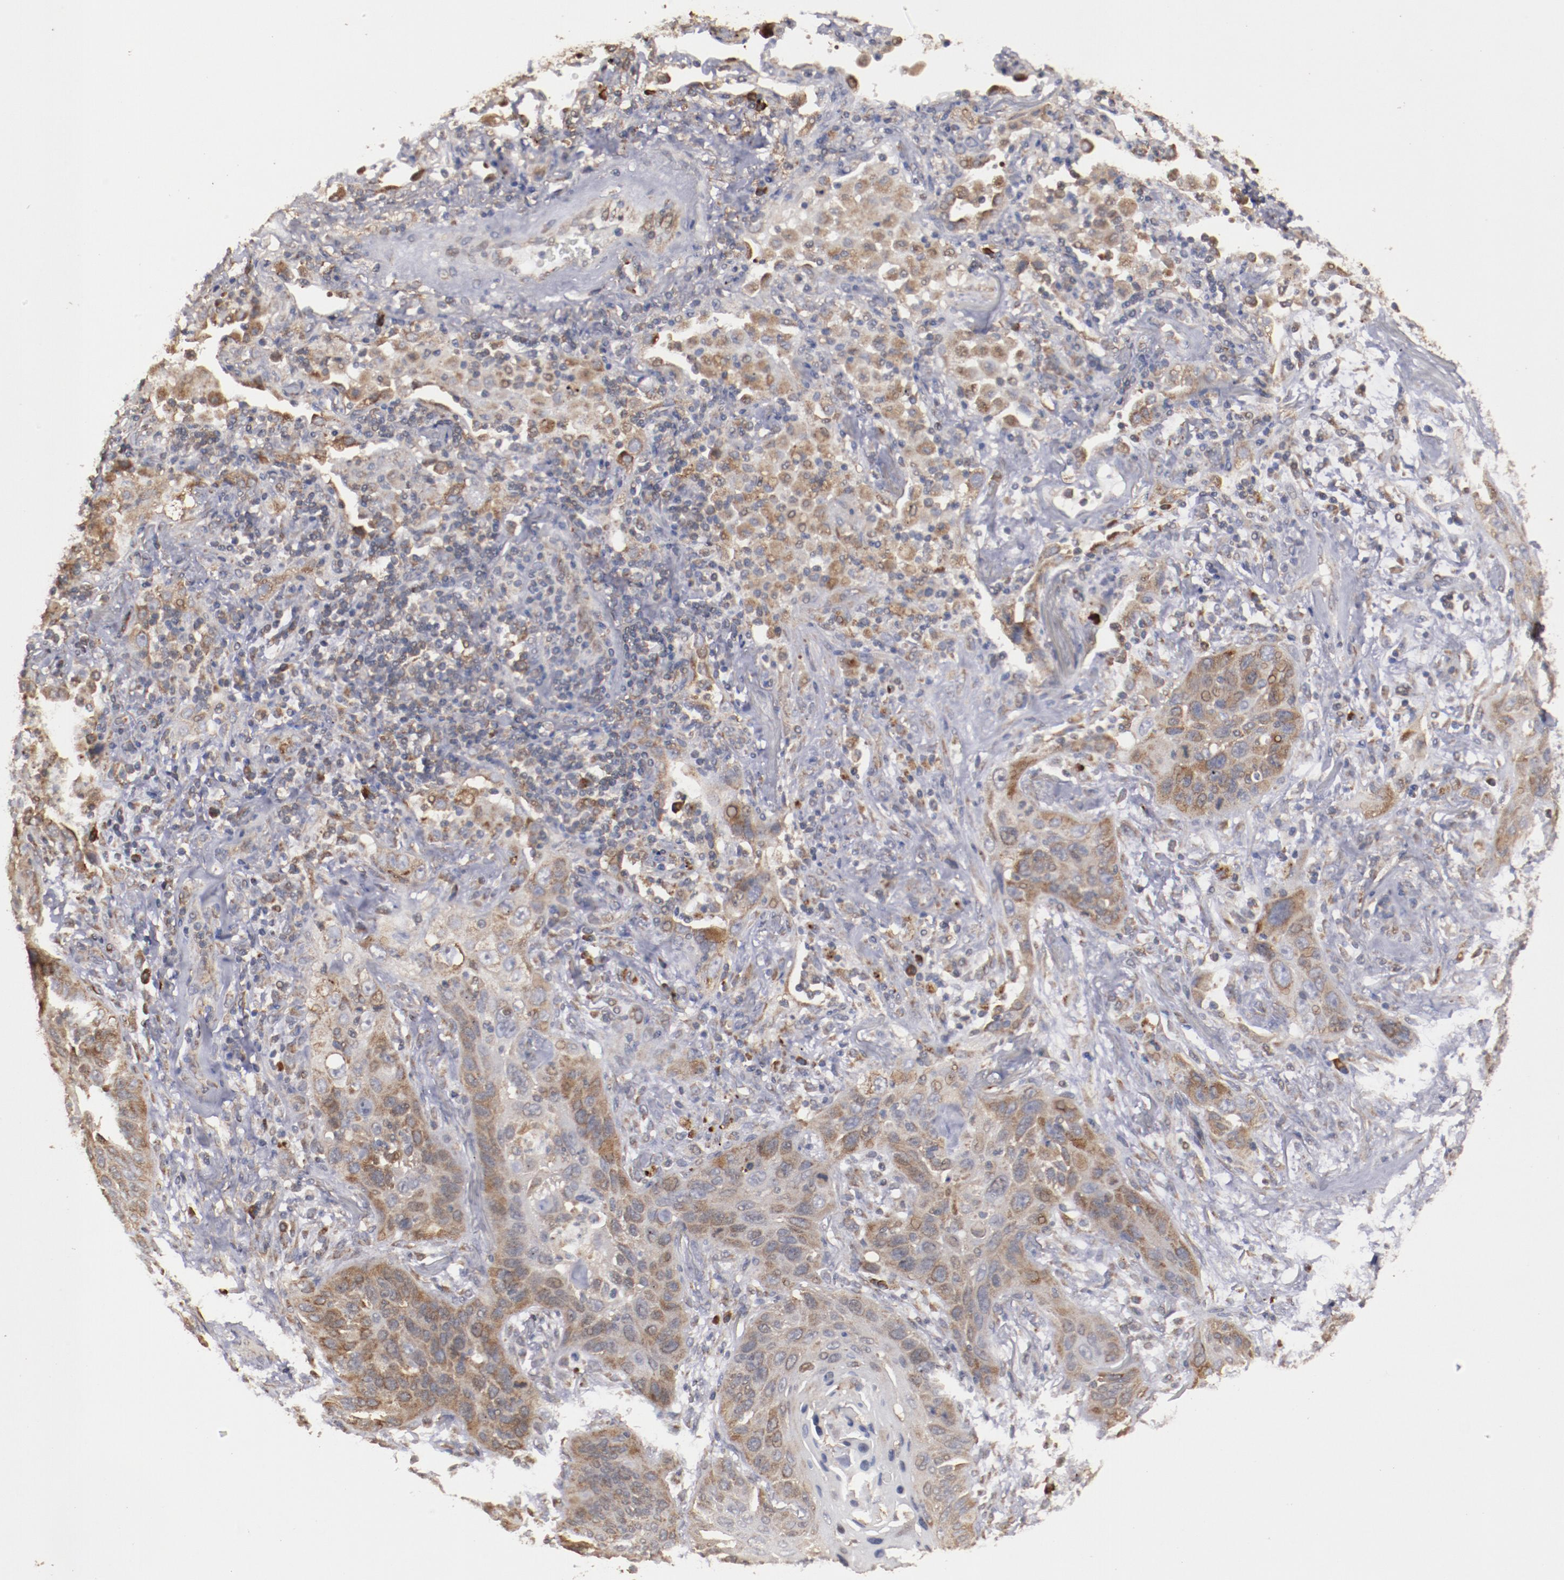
{"staining": {"intensity": "moderate", "quantity": "25%-75%", "location": "cytoplasmic/membranous"}, "tissue": "lung cancer", "cell_type": "Tumor cells", "image_type": "cancer", "snomed": [{"axis": "morphology", "description": "Squamous cell carcinoma, NOS"}, {"axis": "topography", "description": "Lung"}], "caption": "Protein staining exhibits moderate cytoplasmic/membranous expression in approximately 25%-75% of tumor cells in squamous cell carcinoma (lung).", "gene": "RPS4Y1", "patient": {"sex": "female", "age": 67}}